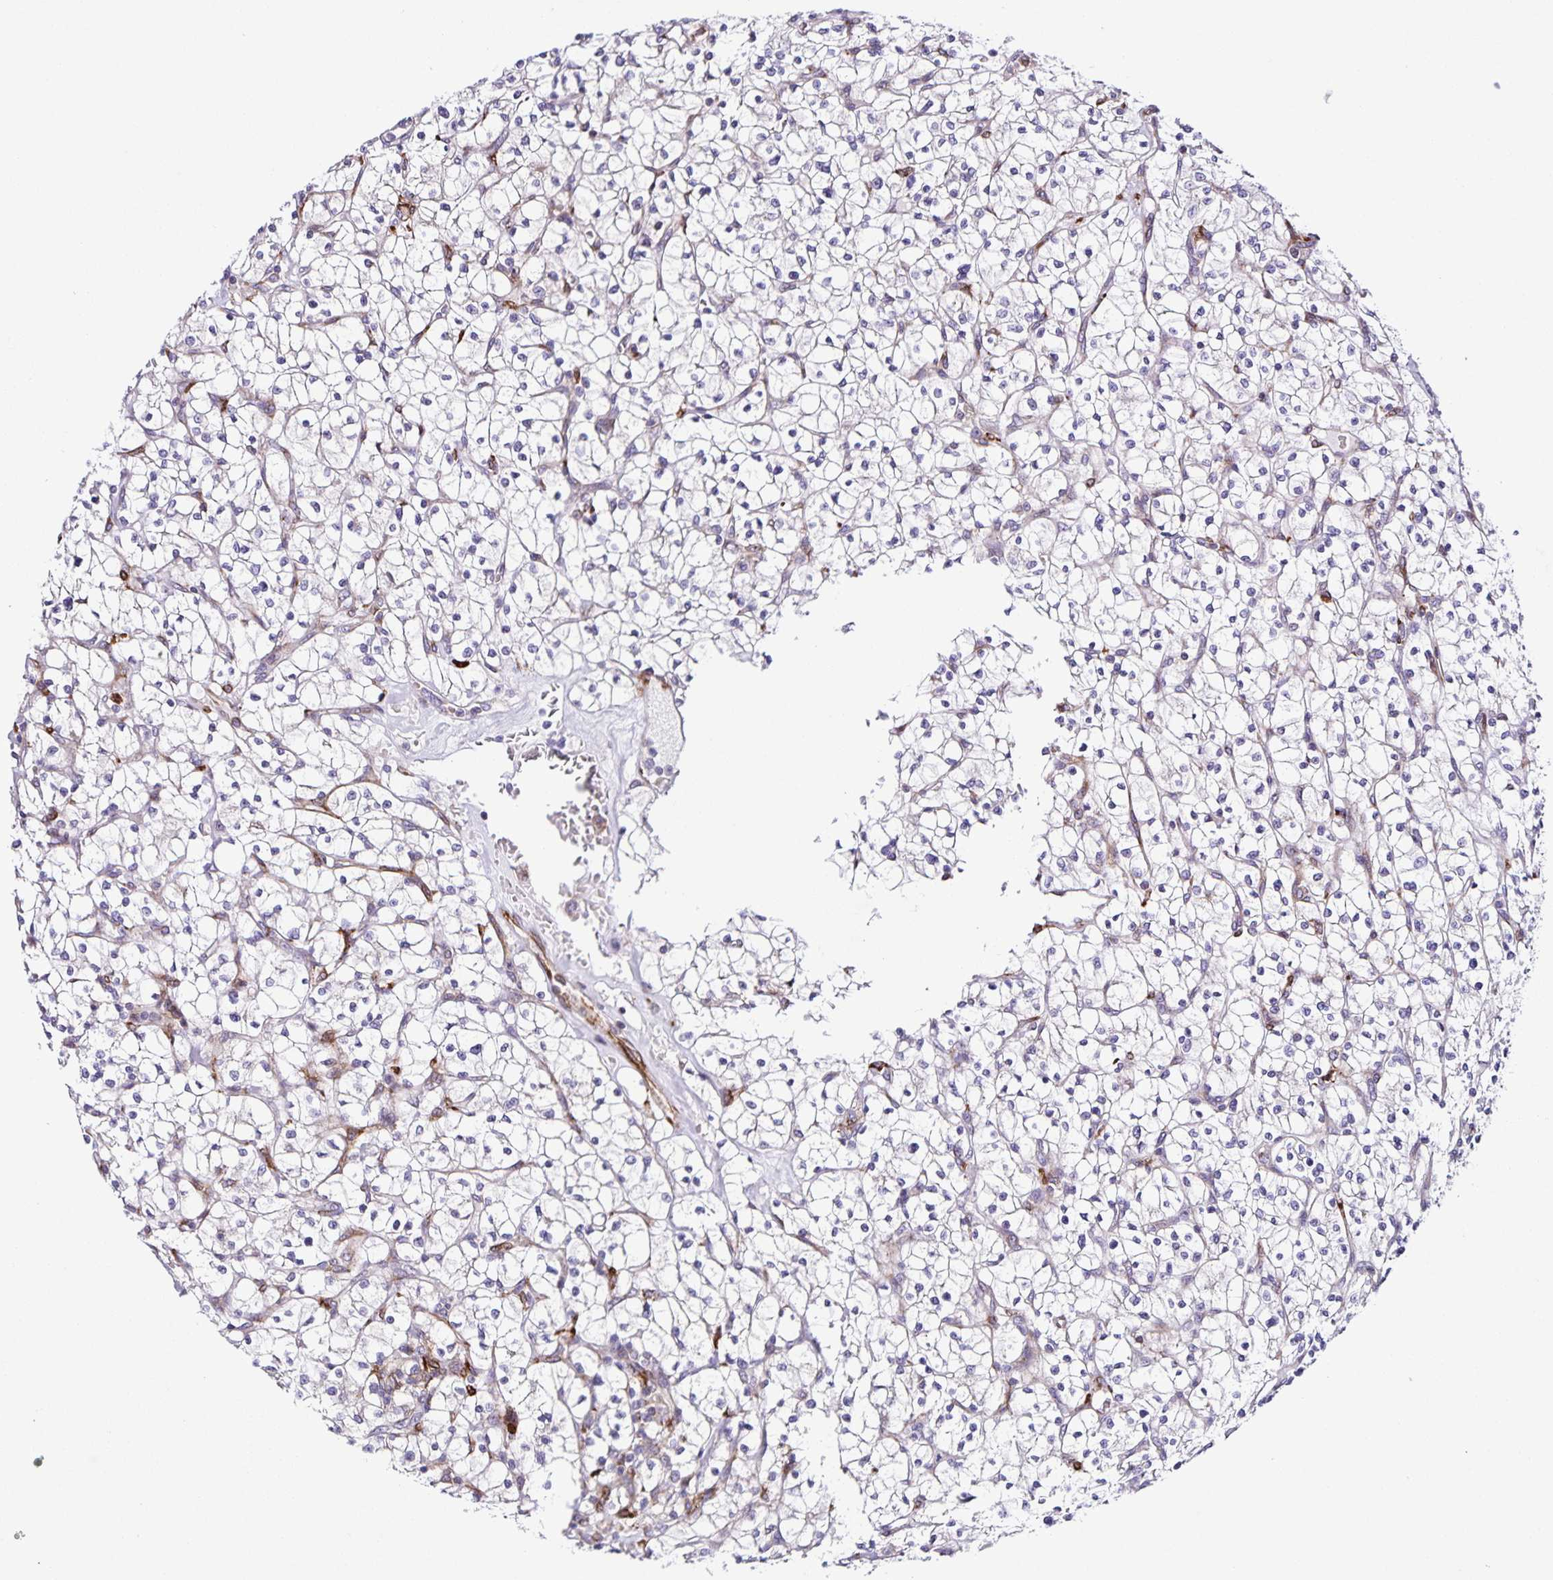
{"staining": {"intensity": "negative", "quantity": "none", "location": "none"}, "tissue": "renal cancer", "cell_type": "Tumor cells", "image_type": "cancer", "snomed": [{"axis": "morphology", "description": "Adenocarcinoma, NOS"}, {"axis": "topography", "description": "Kidney"}], "caption": "DAB (3,3'-diaminobenzidine) immunohistochemical staining of renal cancer exhibits no significant staining in tumor cells.", "gene": "OSBPL5", "patient": {"sex": "female", "age": 64}}